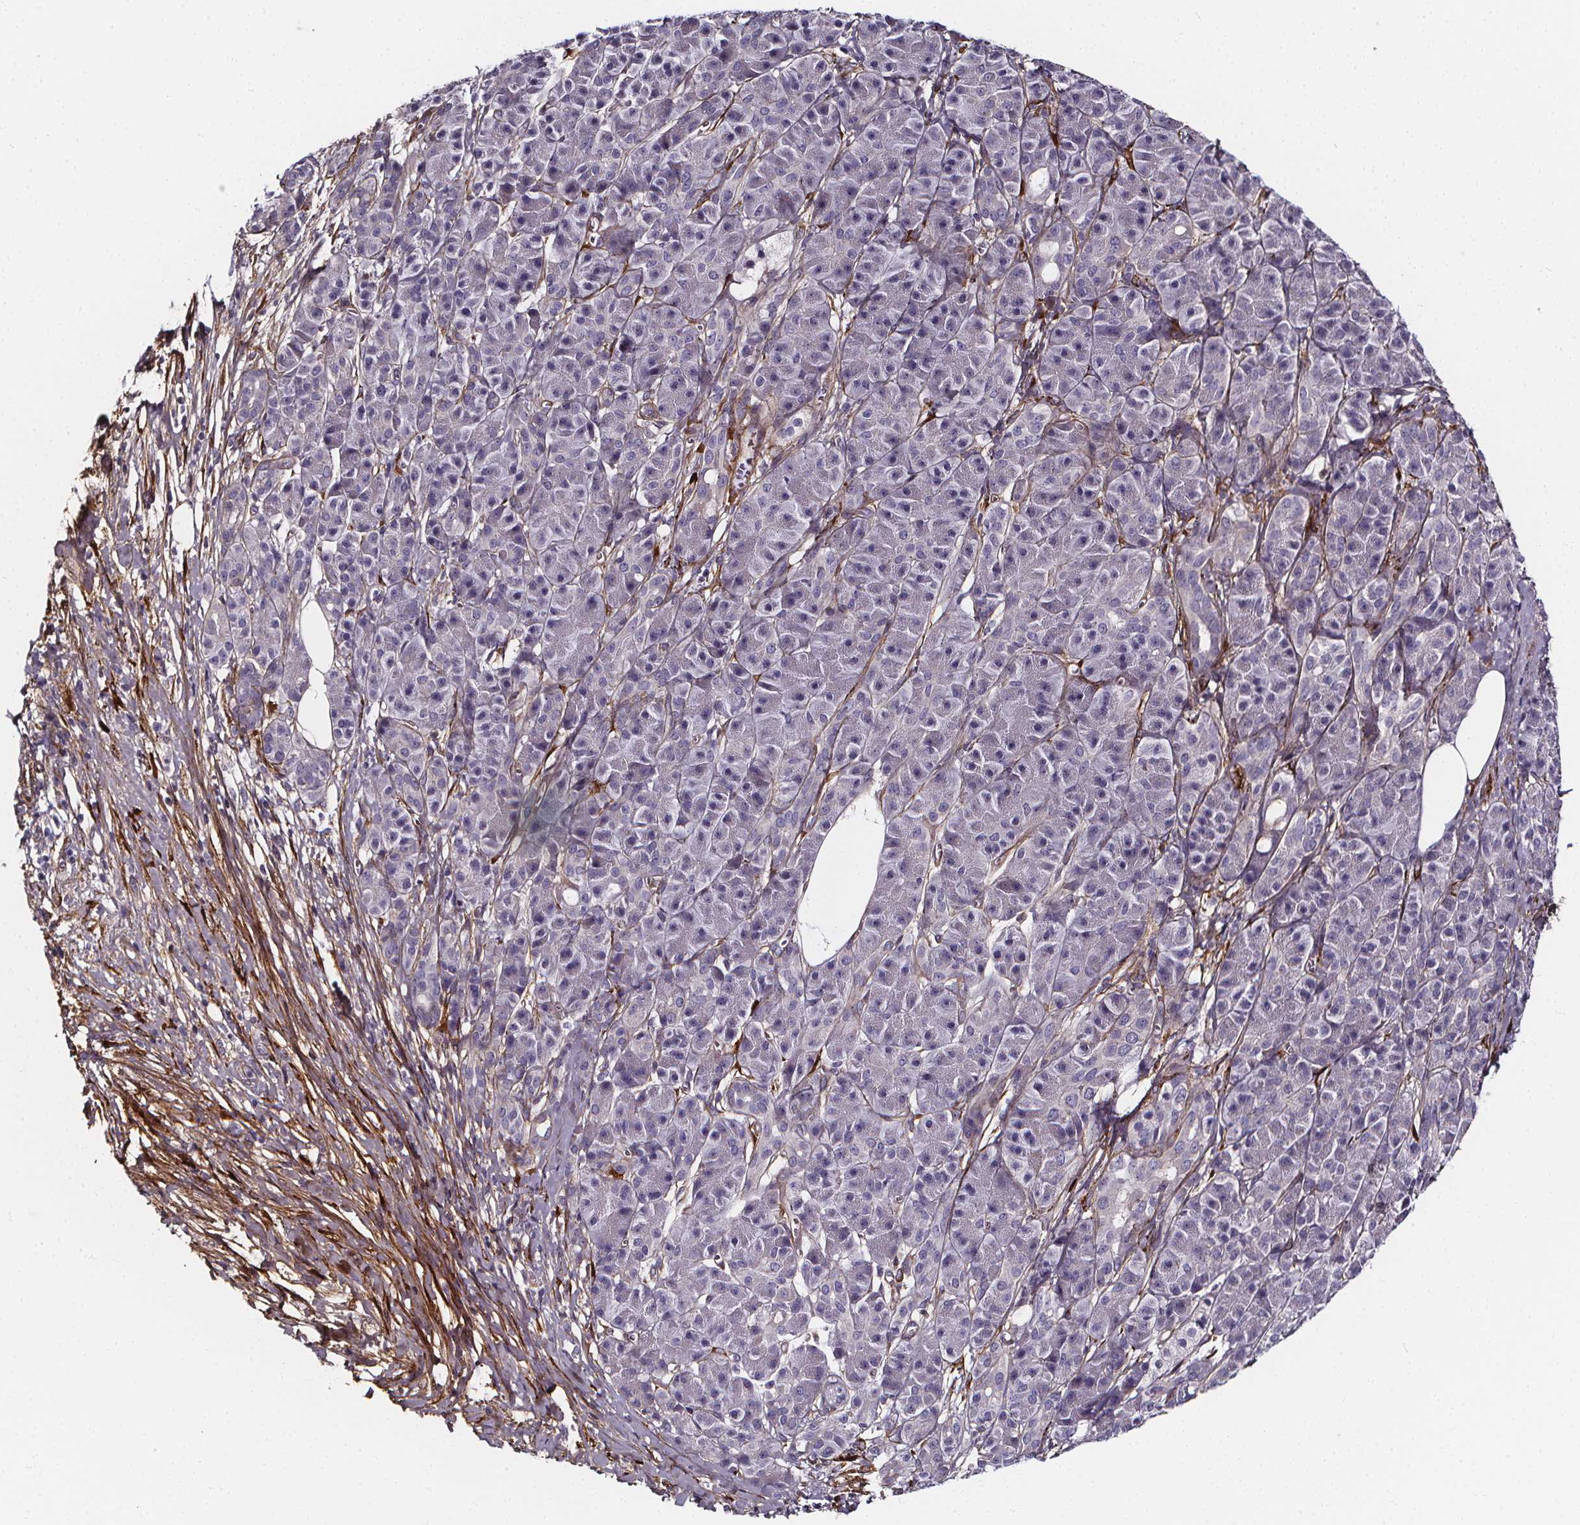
{"staining": {"intensity": "negative", "quantity": "none", "location": "none"}, "tissue": "pancreatic cancer", "cell_type": "Tumor cells", "image_type": "cancer", "snomed": [{"axis": "morphology", "description": "Adenocarcinoma, NOS"}, {"axis": "topography", "description": "Pancreas"}], "caption": "Immunohistochemistry micrograph of human adenocarcinoma (pancreatic) stained for a protein (brown), which reveals no staining in tumor cells.", "gene": "AEBP1", "patient": {"sex": "male", "age": 61}}